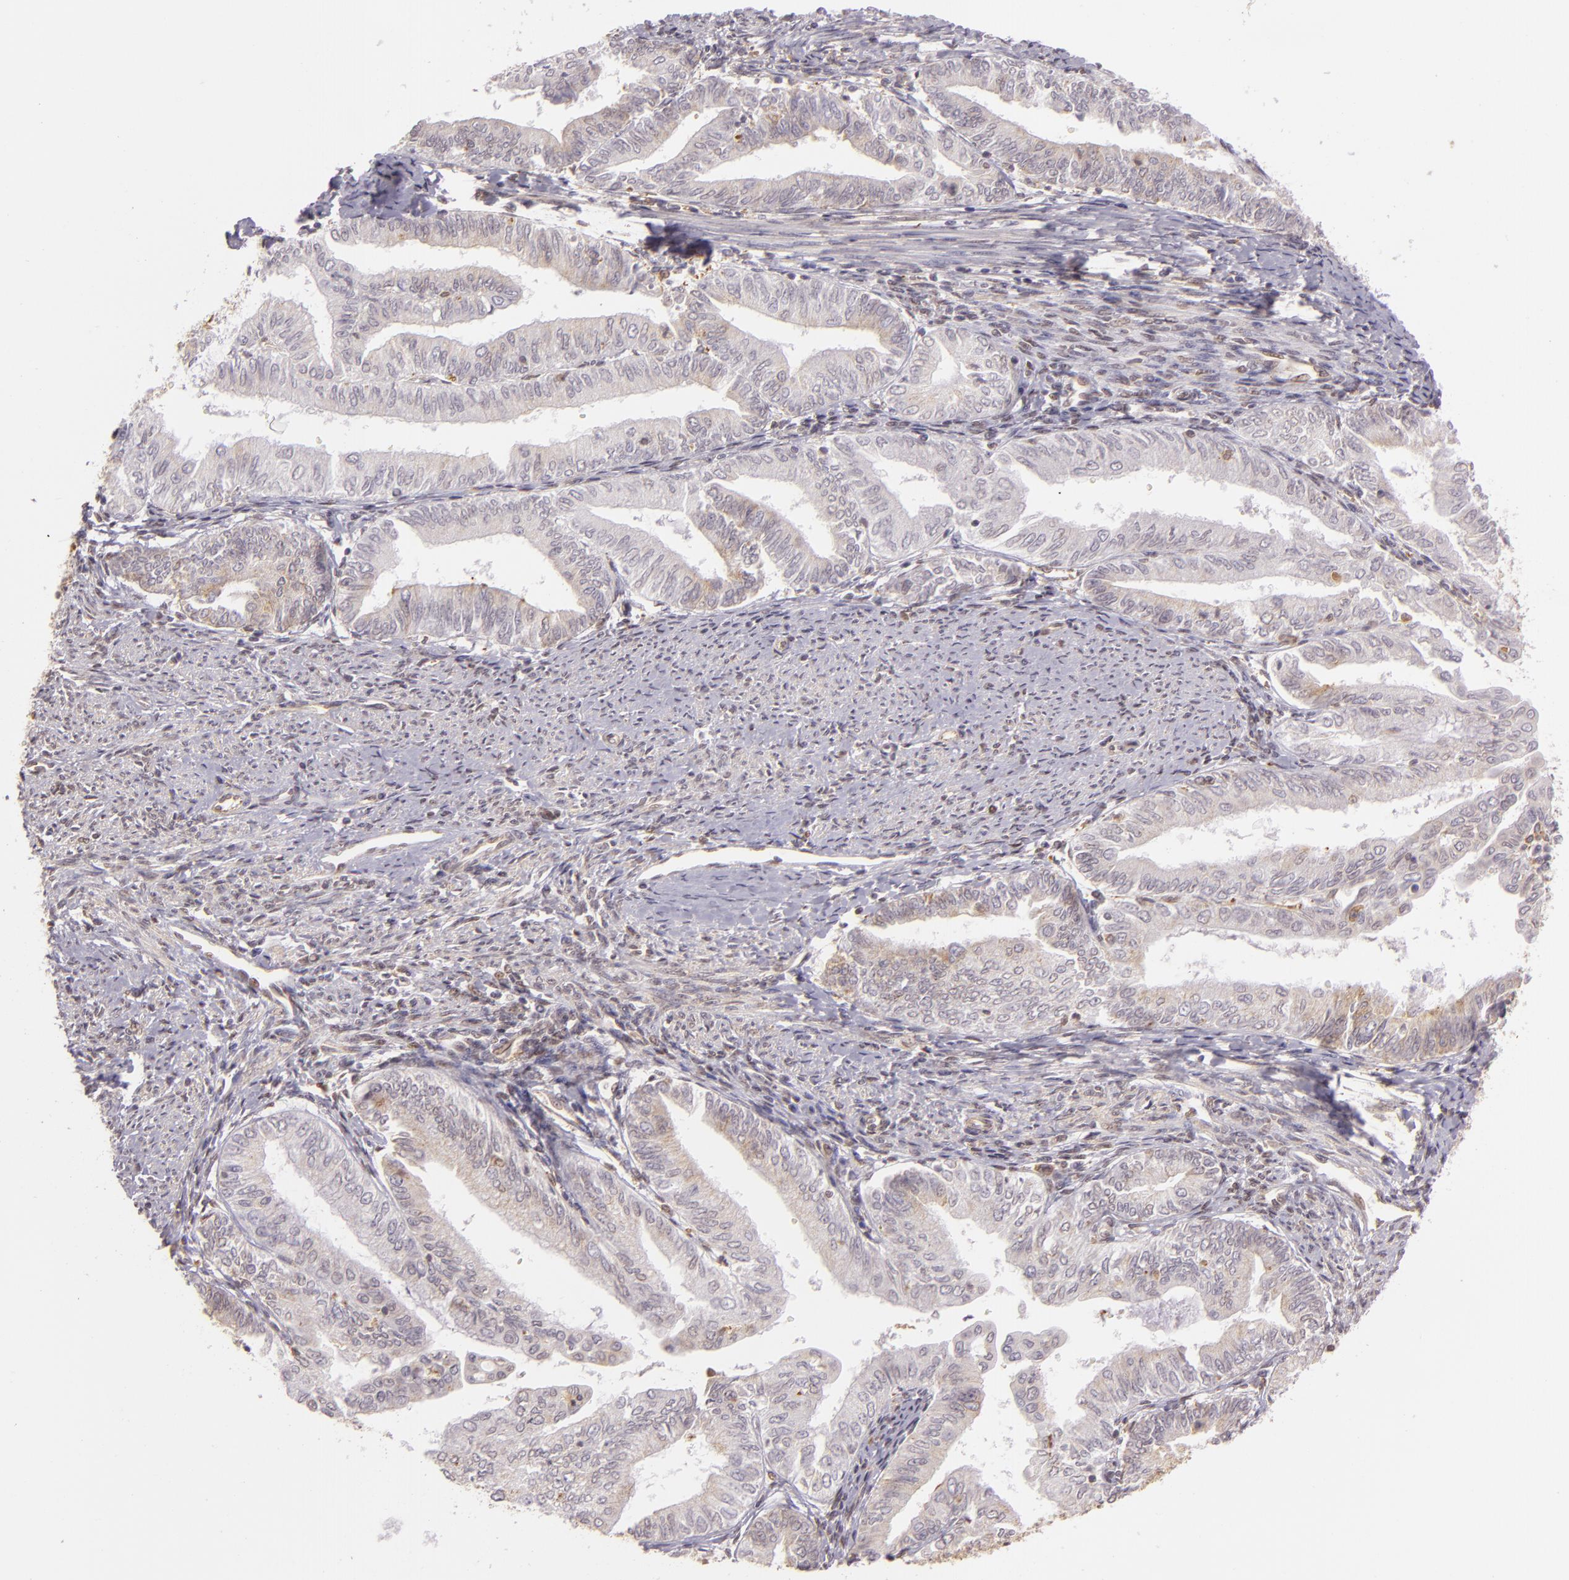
{"staining": {"intensity": "weak", "quantity": "<25%", "location": "cytoplasmic/membranous"}, "tissue": "endometrial cancer", "cell_type": "Tumor cells", "image_type": "cancer", "snomed": [{"axis": "morphology", "description": "Adenocarcinoma, NOS"}, {"axis": "topography", "description": "Endometrium"}], "caption": "Human adenocarcinoma (endometrial) stained for a protein using immunohistochemistry exhibits no staining in tumor cells.", "gene": "IMPDH1", "patient": {"sex": "female", "age": 66}}